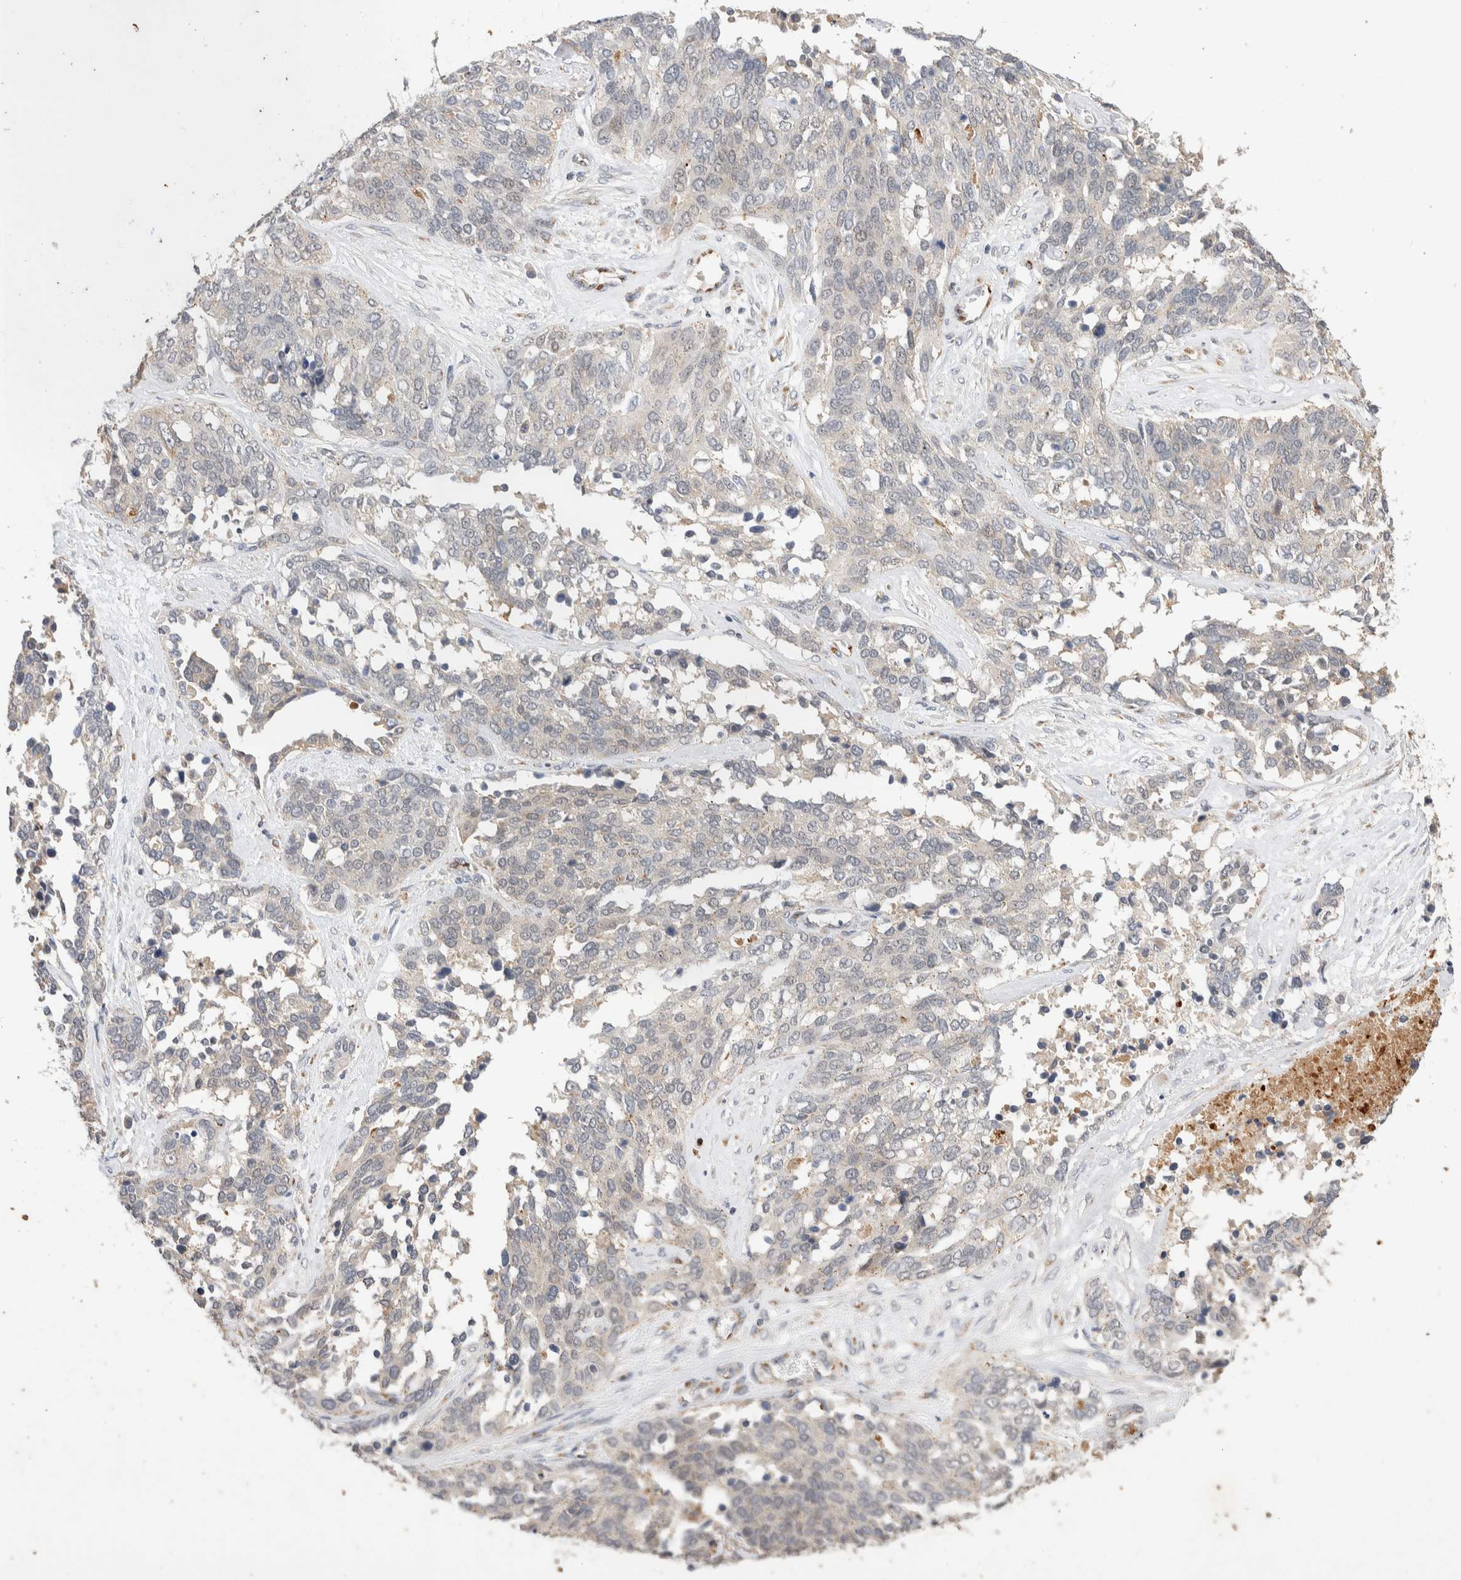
{"staining": {"intensity": "negative", "quantity": "none", "location": "none"}, "tissue": "ovarian cancer", "cell_type": "Tumor cells", "image_type": "cancer", "snomed": [{"axis": "morphology", "description": "Cystadenocarcinoma, serous, NOS"}, {"axis": "topography", "description": "Ovary"}], "caption": "Histopathology image shows no significant protein staining in tumor cells of ovarian serous cystadenocarcinoma. (Stains: DAB (3,3'-diaminobenzidine) immunohistochemistry (IHC) with hematoxylin counter stain, Microscopy: brightfield microscopy at high magnification).", "gene": "NSMAF", "patient": {"sex": "female", "age": 44}}